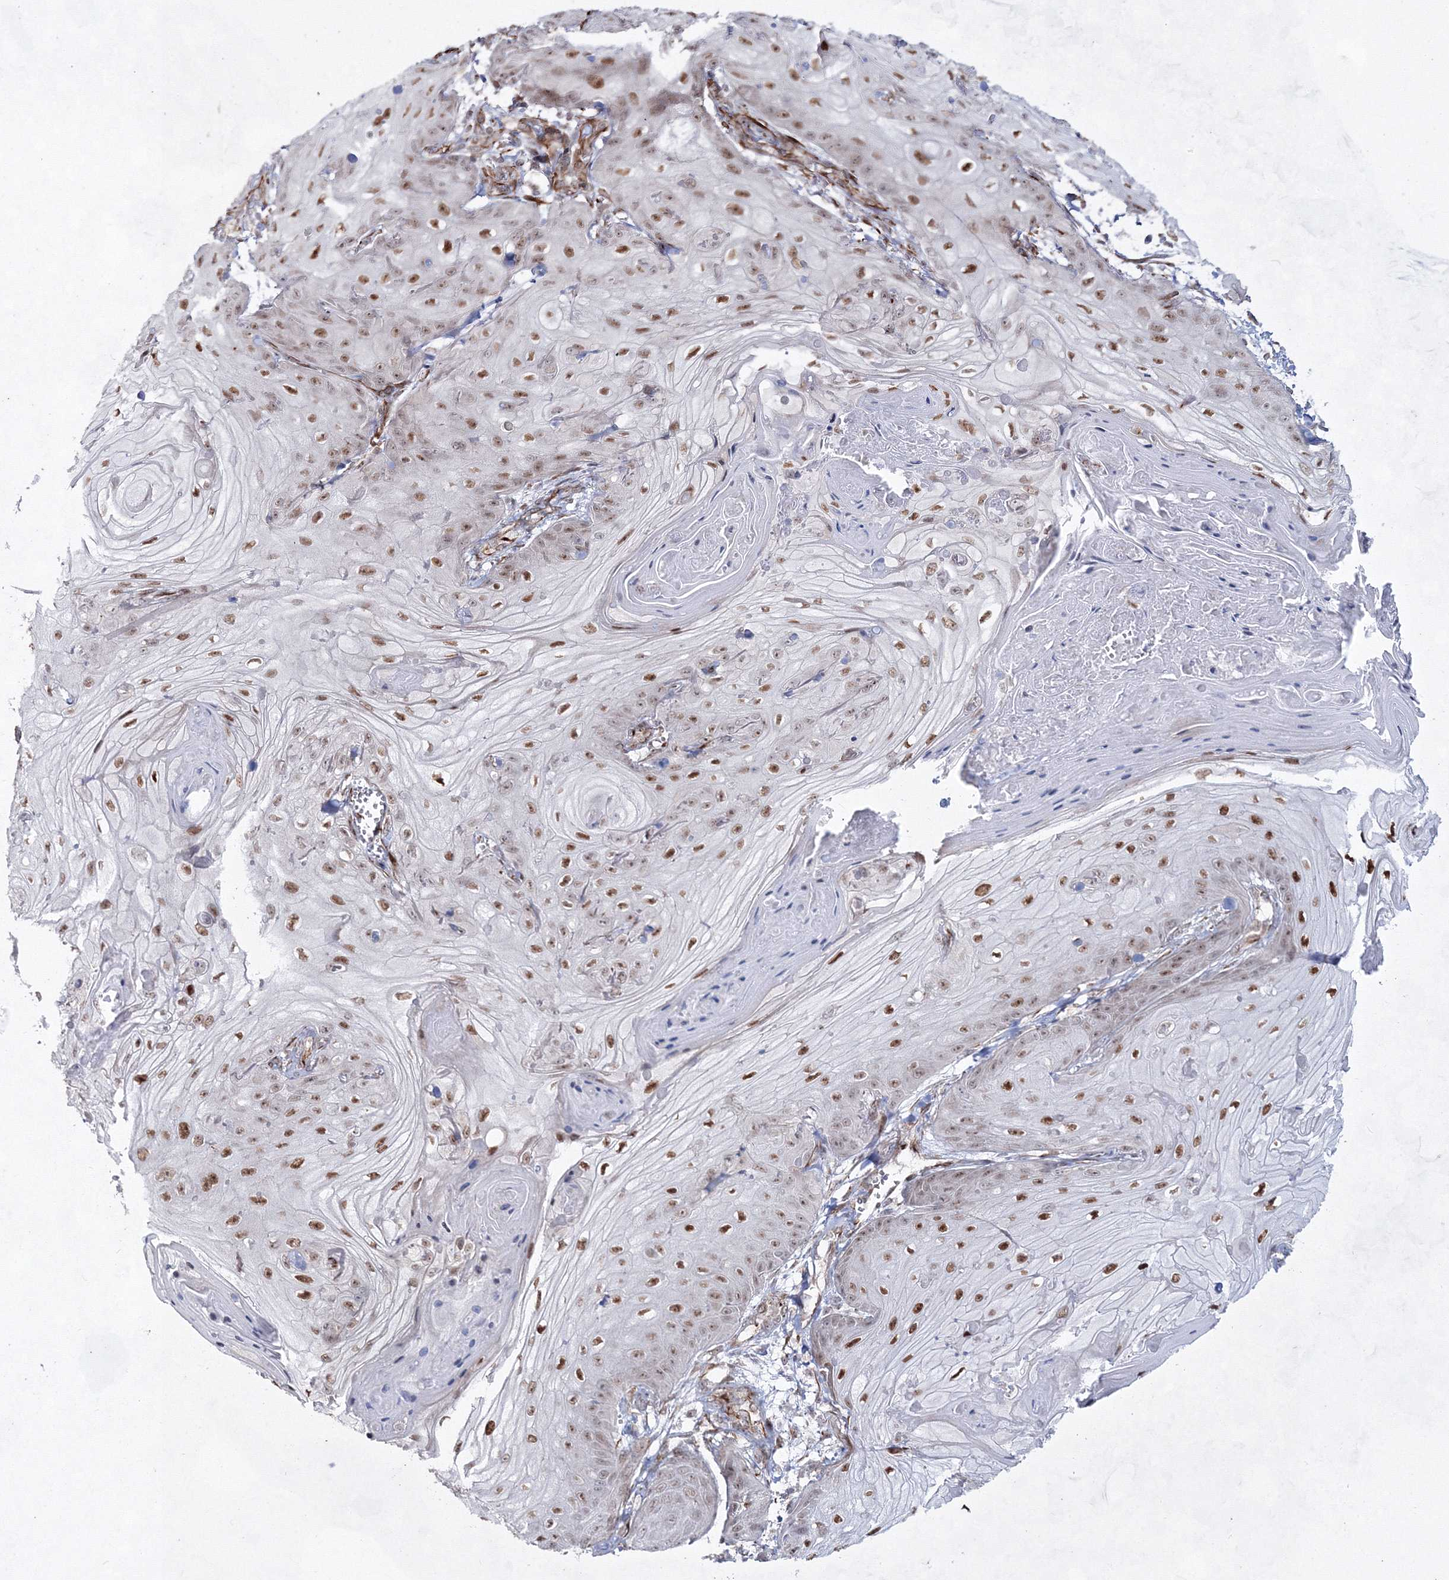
{"staining": {"intensity": "moderate", "quantity": ">75%", "location": "nuclear"}, "tissue": "skin cancer", "cell_type": "Tumor cells", "image_type": "cancer", "snomed": [{"axis": "morphology", "description": "Squamous cell carcinoma, NOS"}, {"axis": "topography", "description": "Skin"}], "caption": "An immunohistochemistry micrograph of neoplastic tissue is shown. Protein staining in brown highlights moderate nuclear positivity in skin squamous cell carcinoma within tumor cells. (DAB IHC, brown staining for protein, blue staining for nuclei).", "gene": "SNIP1", "patient": {"sex": "male", "age": 74}}